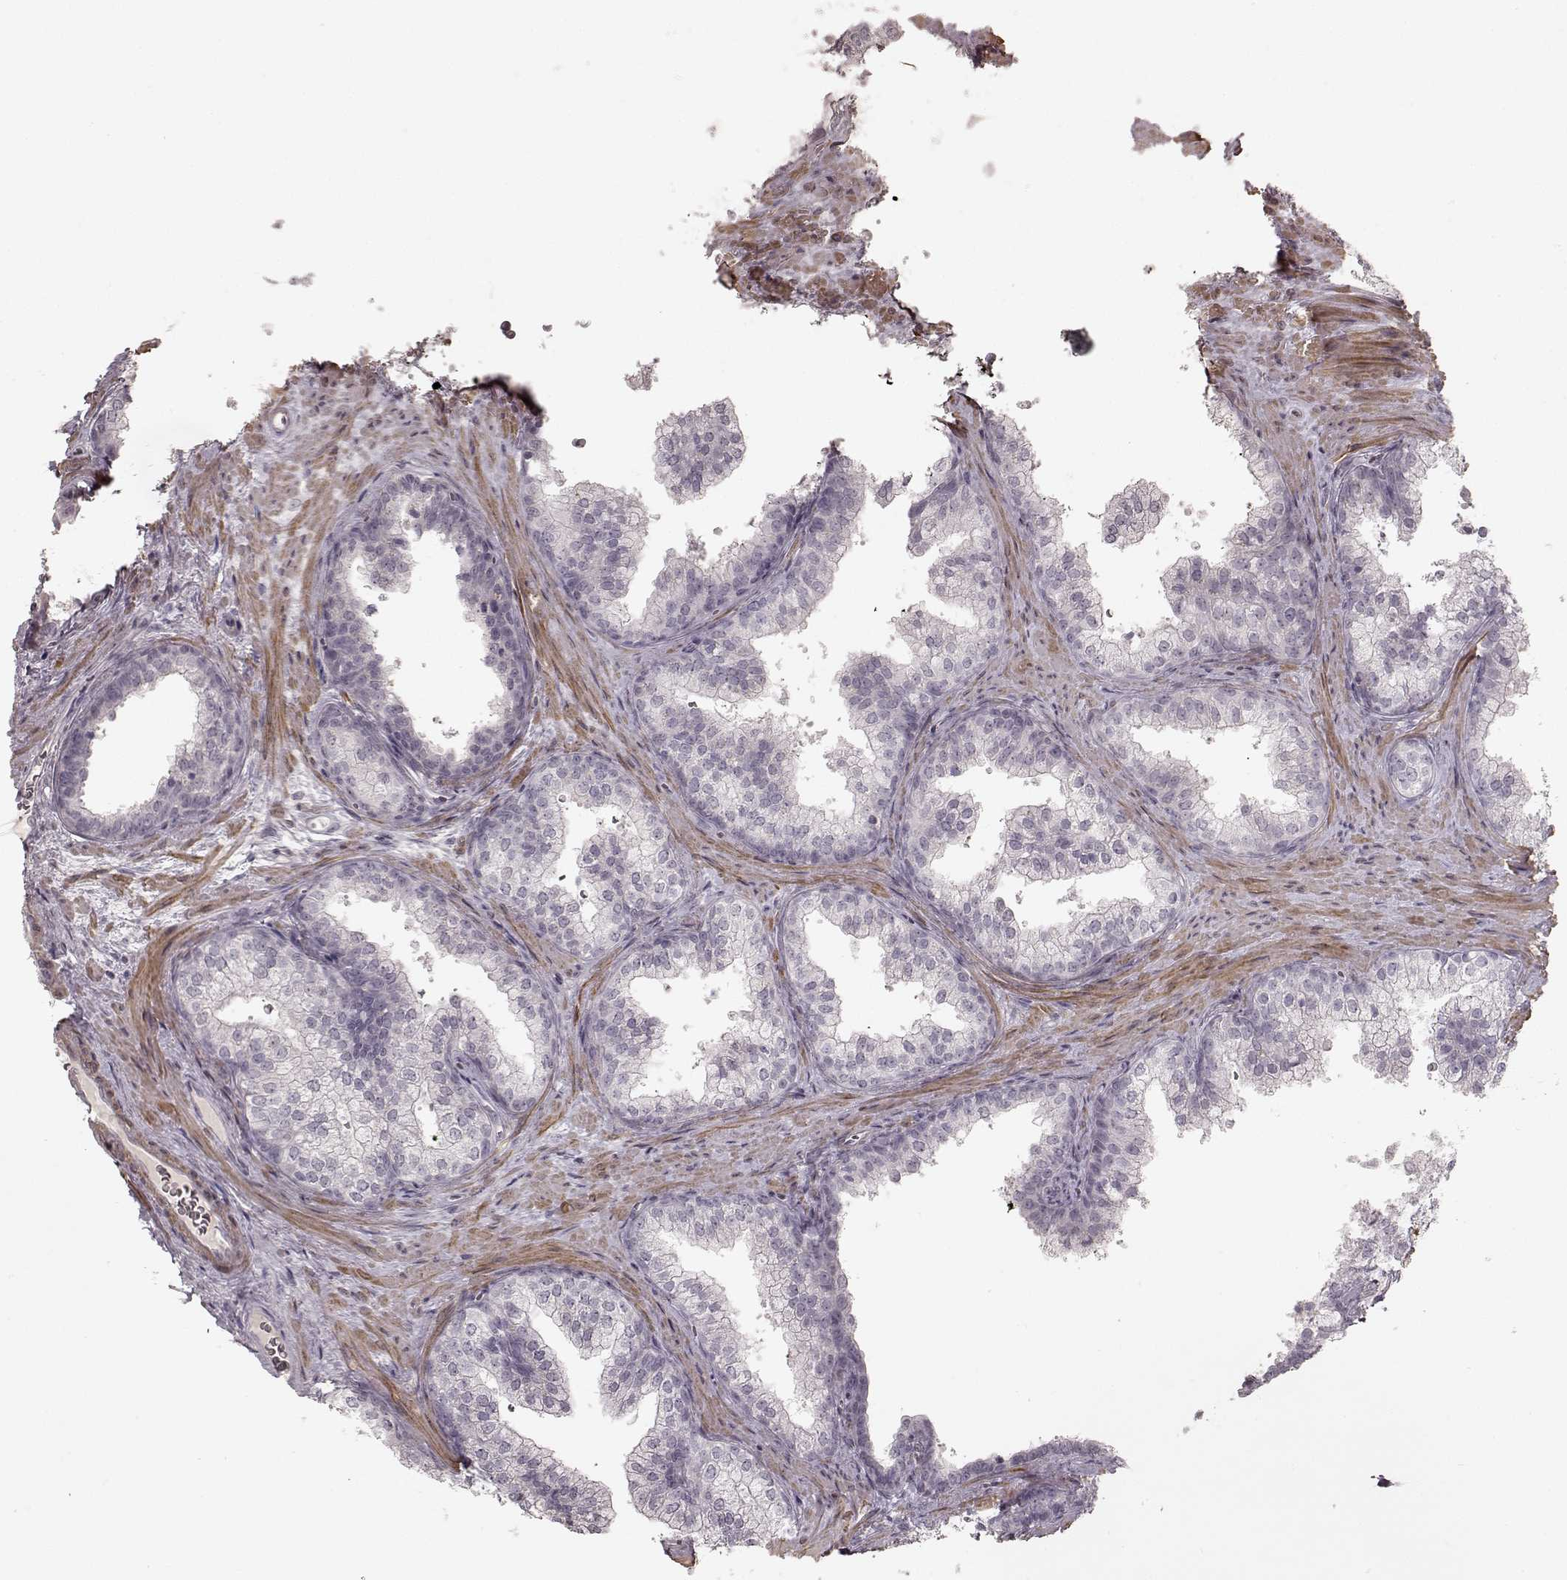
{"staining": {"intensity": "negative", "quantity": "none", "location": "none"}, "tissue": "prostate", "cell_type": "Glandular cells", "image_type": "normal", "snomed": [{"axis": "morphology", "description": "Normal tissue, NOS"}, {"axis": "topography", "description": "Prostate"}], "caption": "An immunohistochemistry (IHC) histopathology image of normal prostate is shown. There is no staining in glandular cells of prostate. (DAB immunohistochemistry (IHC), high magnification).", "gene": "PRLHR", "patient": {"sex": "male", "age": 79}}